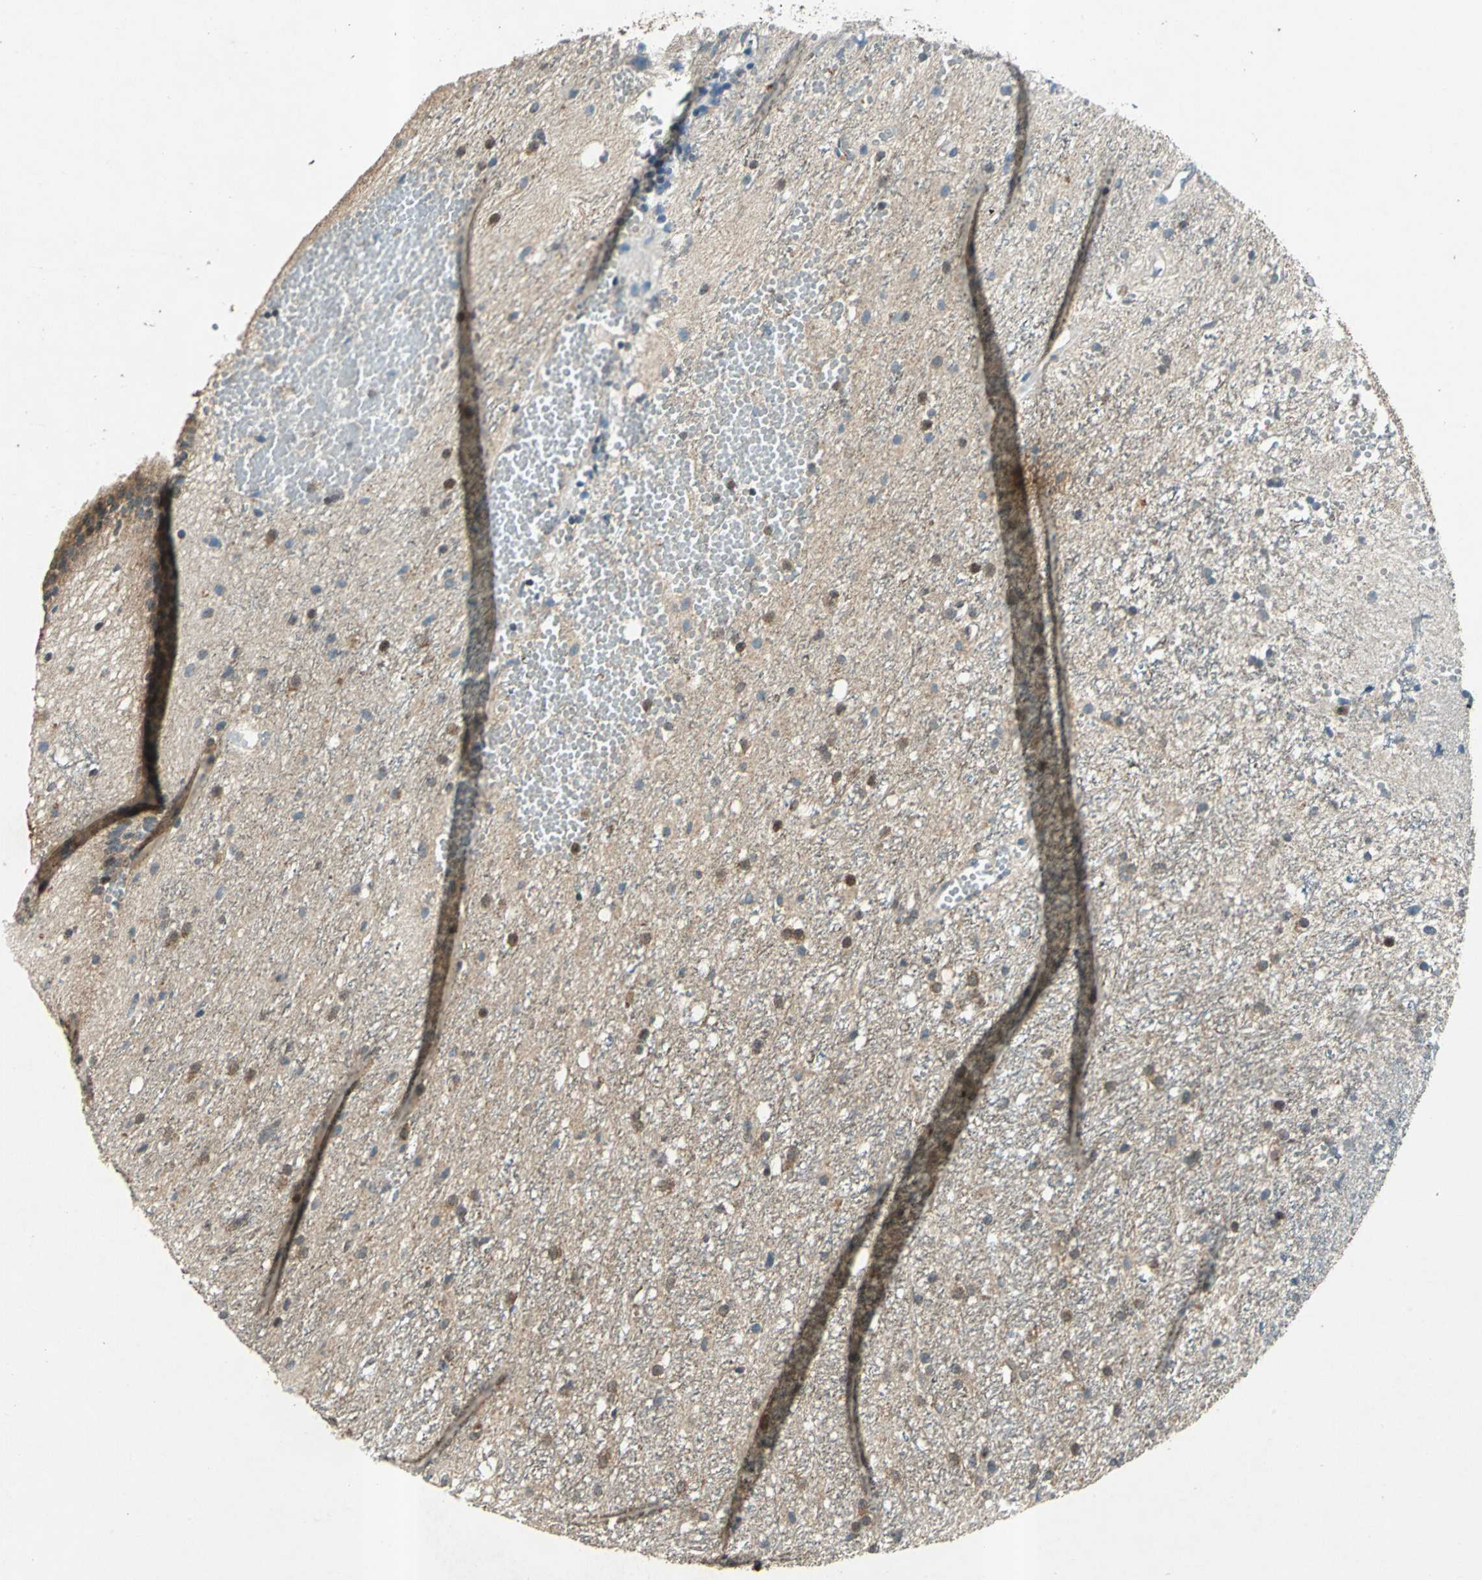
{"staining": {"intensity": "moderate", "quantity": "25%-75%", "location": "cytoplasmic/membranous"}, "tissue": "glioma", "cell_type": "Tumor cells", "image_type": "cancer", "snomed": [{"axis": "morphology", "description": "Glioma, malignant, High grade"}, {"axis": "topography", "description": "Brain"}], "caption": "A high-resolution histopathology image shows immunohistochemistry staining of high-grade glioma (malignant), which displays moderate cytoplasmic/membranous staining in about 25%-75% of tumor cells.", "gene": "AHSA1", "patient": {"sex": "female", "age": 59}}